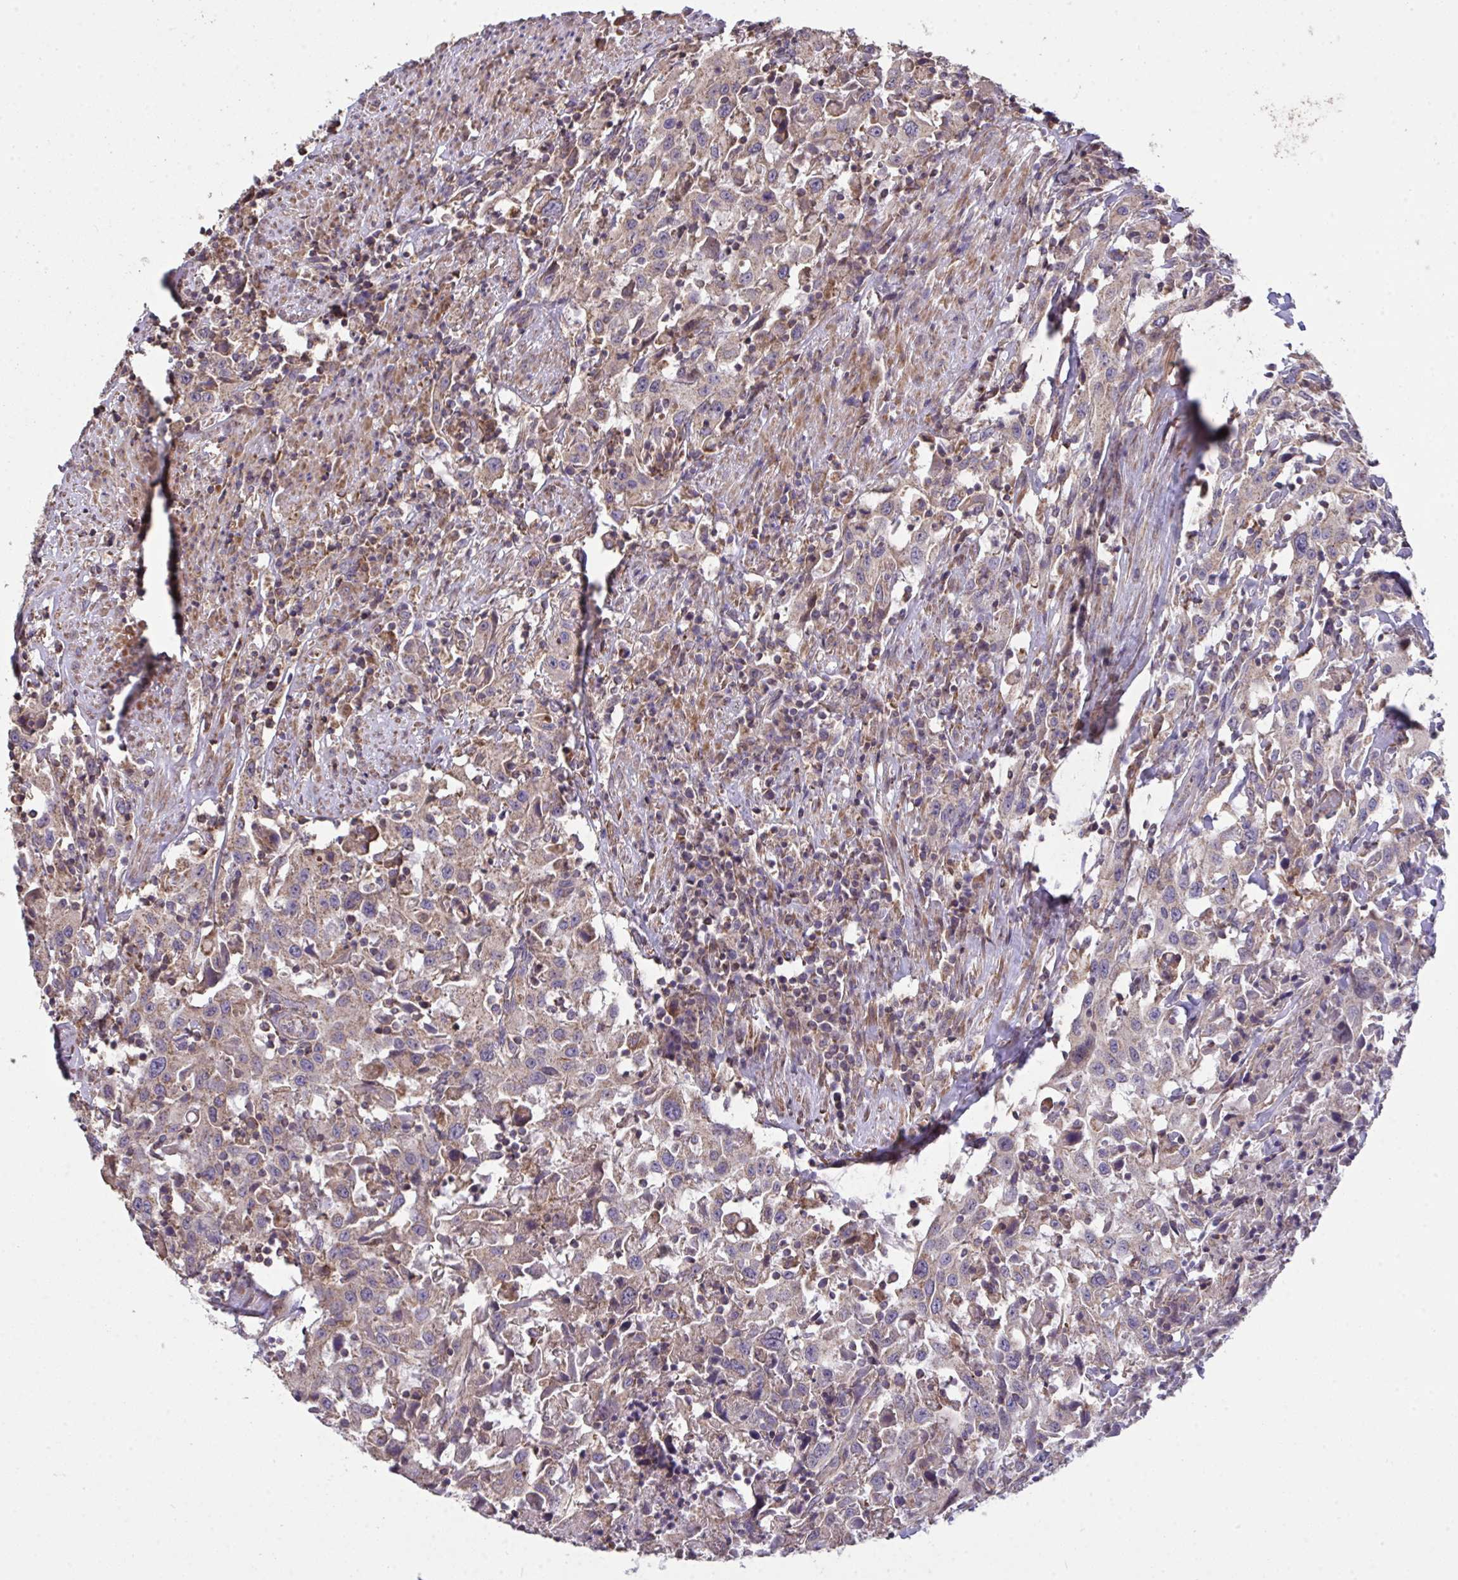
{"staining": {"intensity": "weak", "quantity": "25%-75%", "location": "cytoplasmic/membranous"}, "tissue": "urothelial cancer", "cell_type": "Tumor cells", "image_type": "cancer", "snomed": [{"axis": "morphology", "description": "Urothelial carcinoma, High grade"}, {"axis": "topography", "description": "Urinary bladder"}], "caption": "DAB immunohistochemical staining of urothelial cancer displays weak cytoplasmic/membranous protein positivity in approximately 25%-75% of tumor cells.", "gene": "PPM1H", "patient": {"sex": "male", "age": 61}}